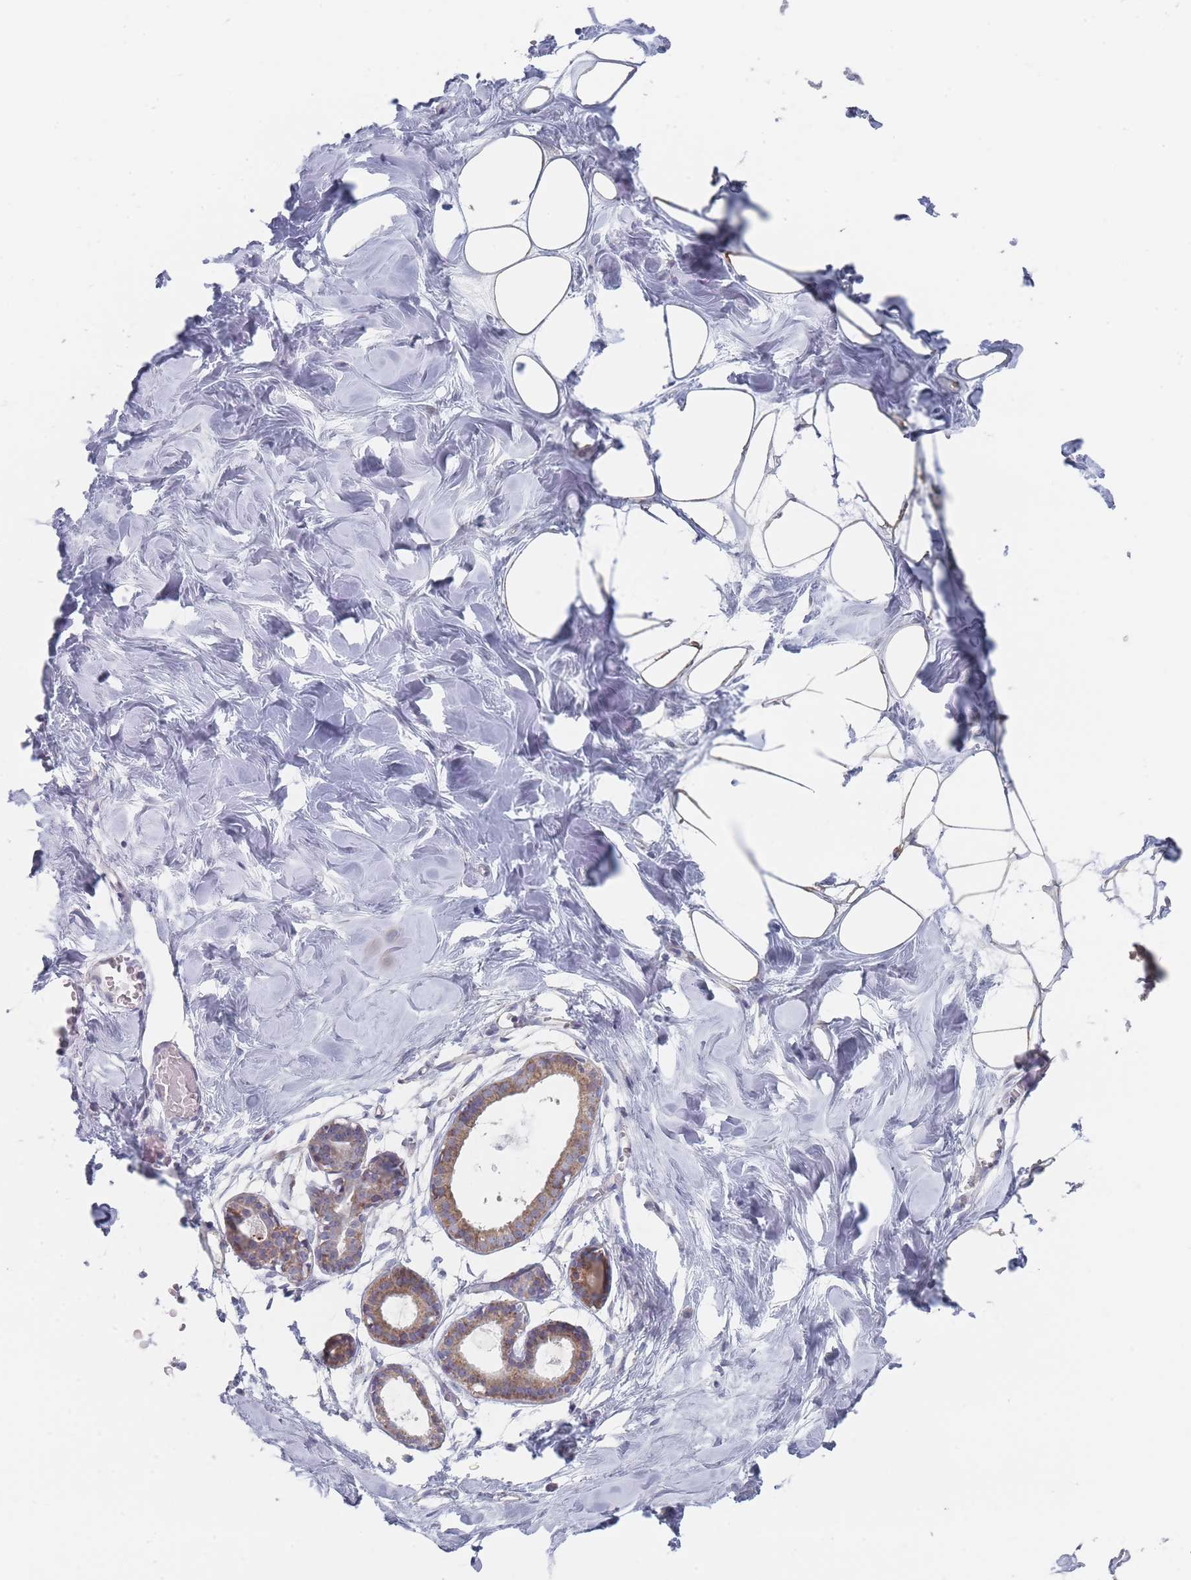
{"staining": {"intensity": "negative", "quantity": "none", "location": "none"}, "tissue": "breast", "cell_type": "Adipocytes", "image_type": "normal", "snomed": [{"axis": "morphology", "description": "Normal tissue, NOS"}, {"axis": "topography", "description": "Breast"}], "caption": "Immunohistochemistry (IHC) of benign breast demonstrates no expression in adipocytes.", "gene": "RNF8", "patient": {"sex": "female", "age": 27}}